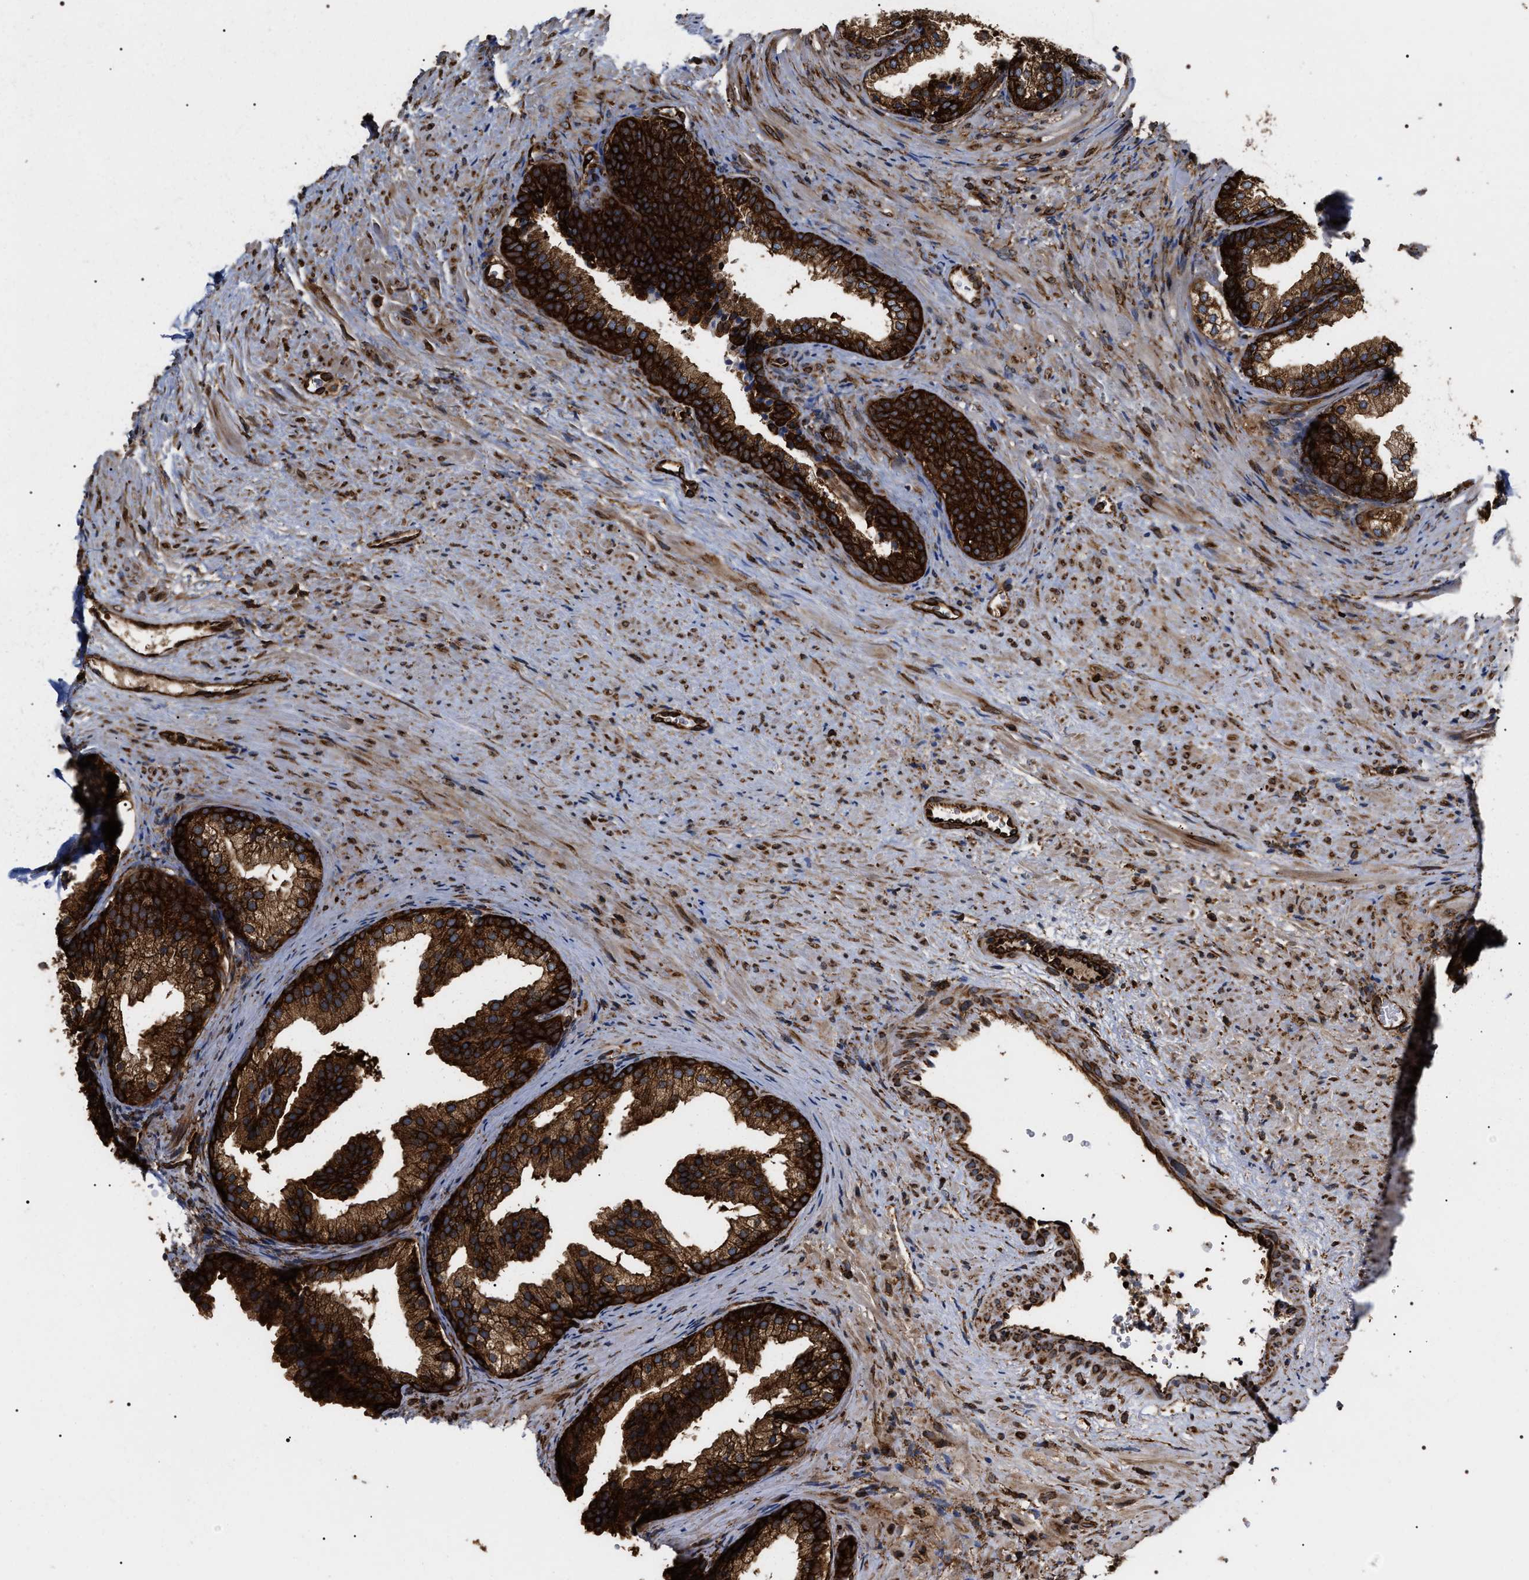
{"staining": {"intensity": "strong", "quantity": ">75%", "location": "cytoplasmic/membranous"}, "tissue": "prostate", "cell_type": "Glandular cells", "image_type": "normal", "snomed": [{"axis": "morphology", "description": "Normal tissue, NOS"}, {"axis": "topography", "description": "Prostate"}], "caption": "This is an image of IHC staining of unremarkable prostate, which shows strong staining in the cytoplasmic/membranous of glandular cells.", "gene": "SERBP1", "patient": {"sex": "male", "age": 76}}